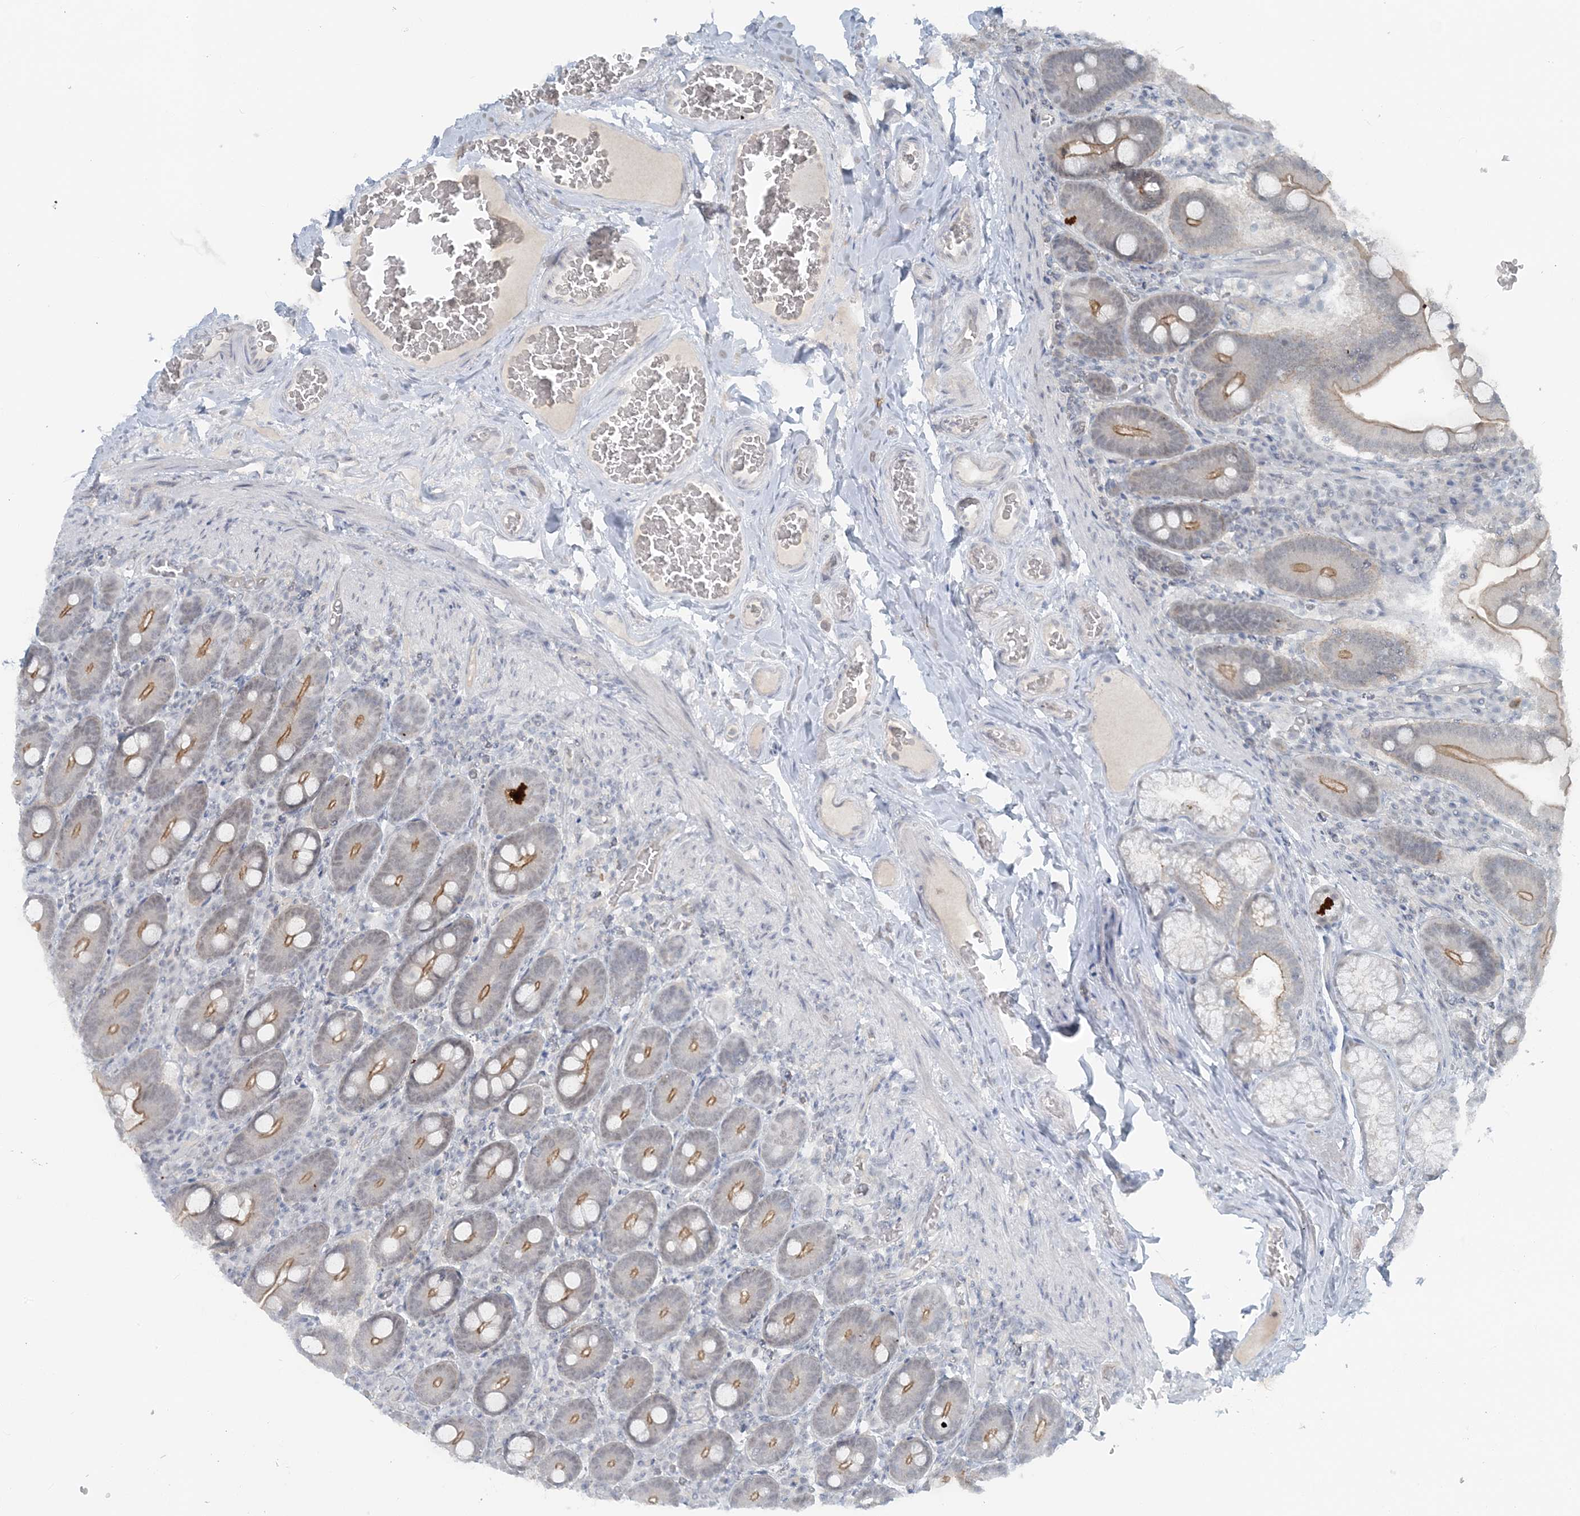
{"staining": {"intensity": "strong", "quantity": "25%-75%", "location": "cytoplasmic/membranous"}, "tissue": "duodenum", "cell_type": "Glandular cells", "image_type": "normal", "snomed": [{"axis": "morphology", "description": "Normal tissue, NOS"}, {"axis": "topography", "description": "Duodenum"}], "caption": "Duodenum stained for a protein exhibits strong cytoplasmic/membranous positivity in glandular cells. Using DAB (3,3'-diaminobenzidine) (brown) and hematoxylin (blue) stains, captured at high magnification using brightfield microscopy.", "gene": "ATP11A", "patient": {"sex": "female", "age": 62}}